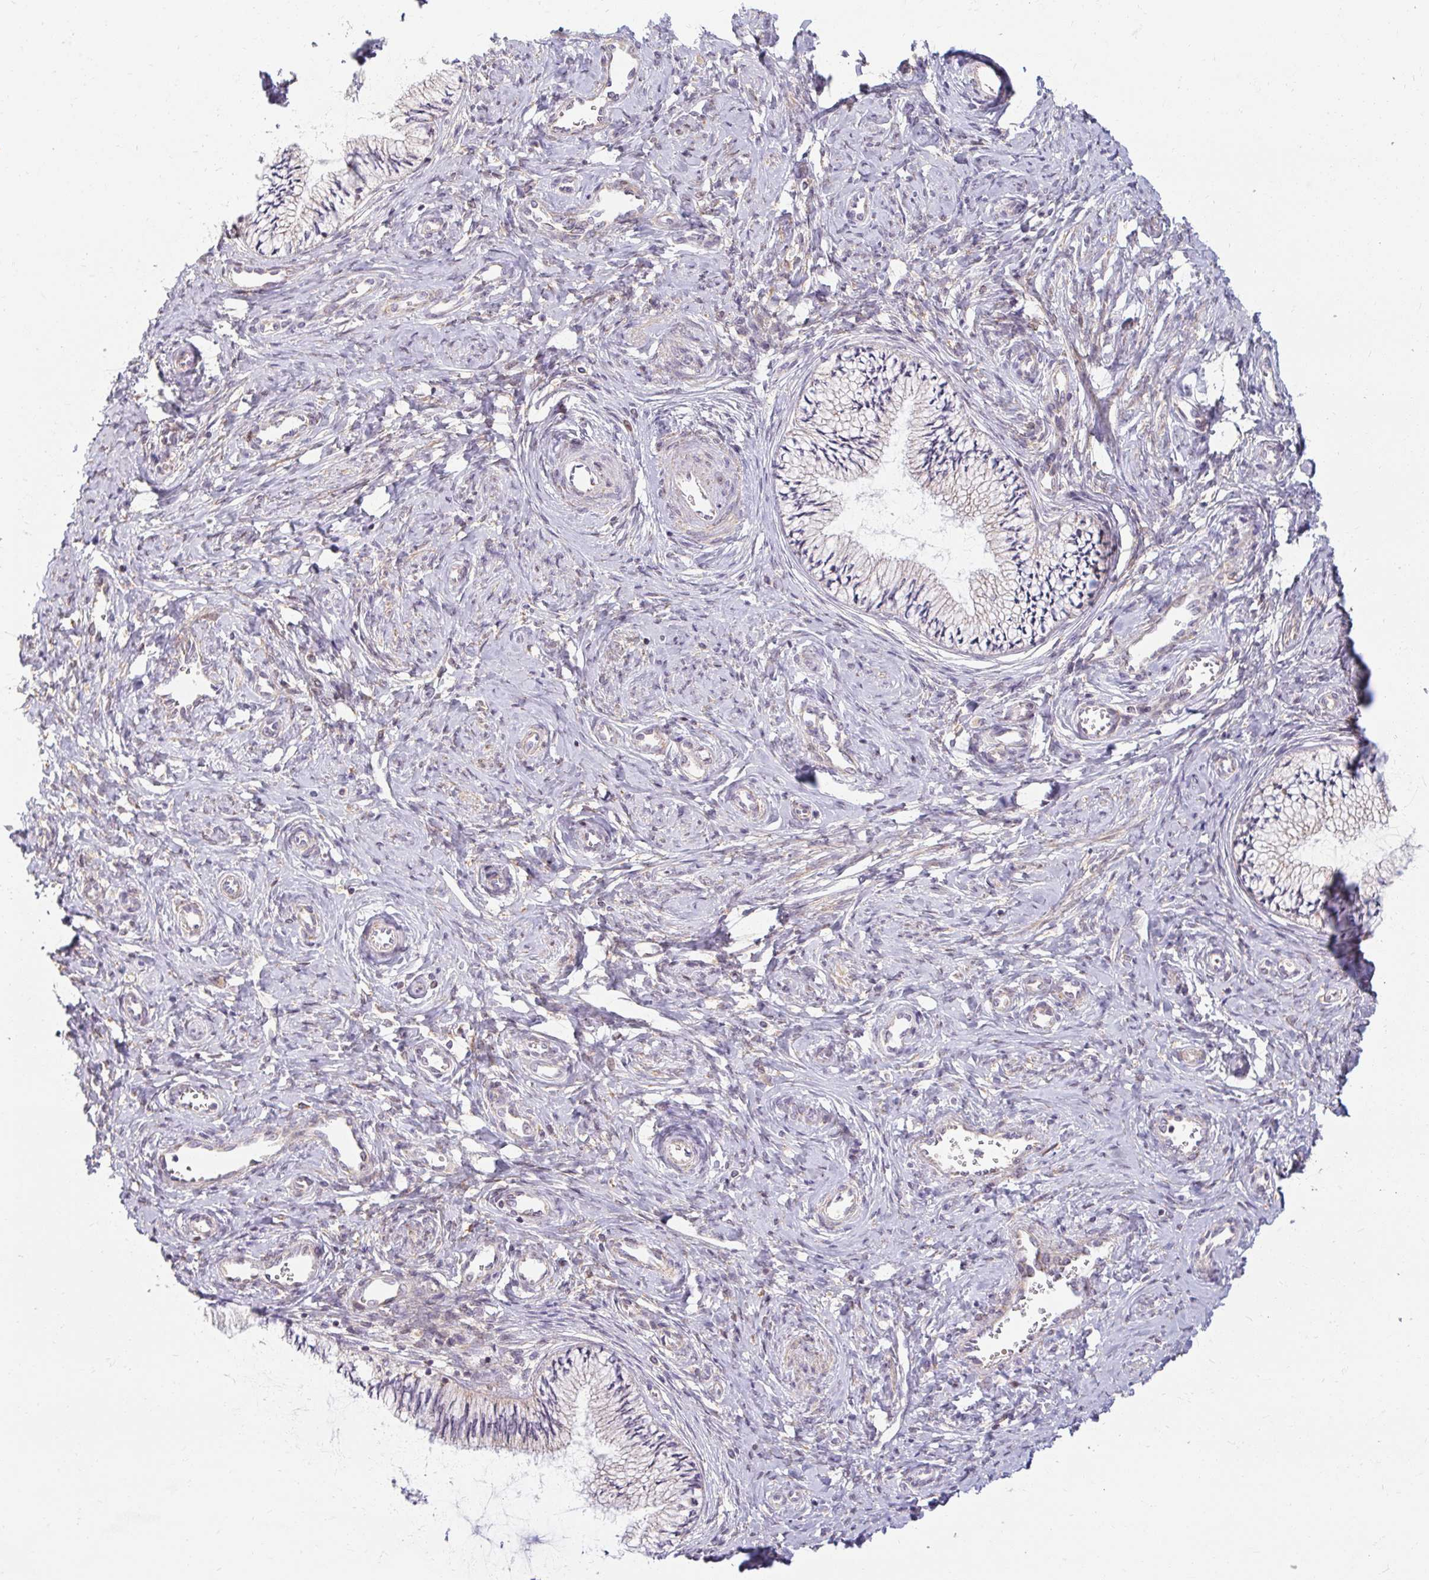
{"staining": {"intensity": "weak", "quantity": "<25%", "location": "cytoplasmic/membranous"}, "tissue": "cervix", "cell_type": "Glandular cells", "image_type": "normal", "snomed": [{"axis": "morphology", "description": "Normal tissue, NOS"}, {"axis": "topography", "description": "Cervix"}], "caption": "This is an IHC micrograph of benign cervix. There is no positivity in glandular cells.", "gene": "SKP2", "patient": {"sex": "female", "age": 24}}